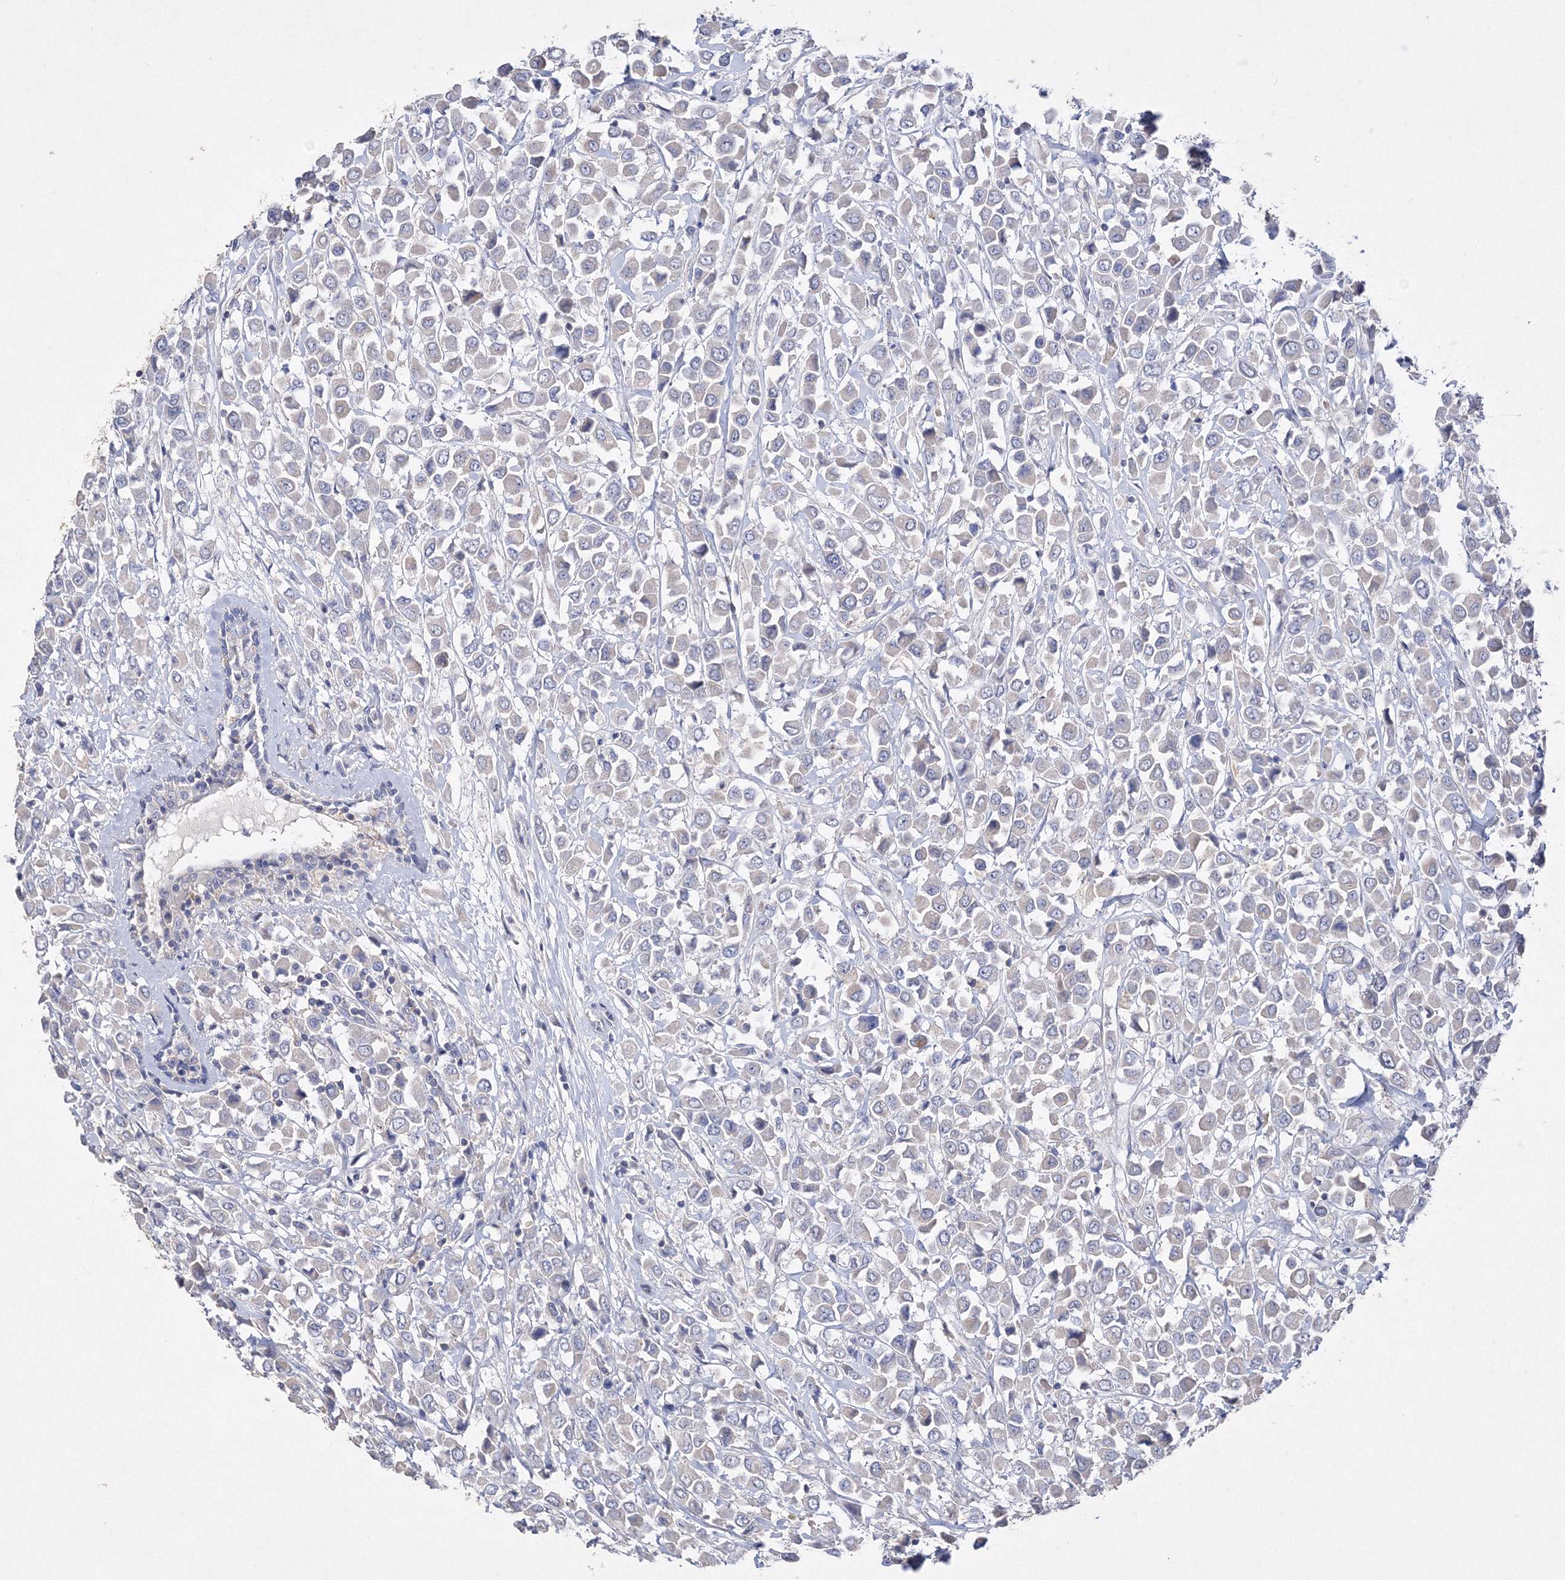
{"staining": {"intensity": "negative", "quantity": "none", "location": "none"}, "tissue": "breast cancer", "cell_type": "Tumor cells", "image_type": "cancer", "snomed": [{"axis": "morphology", "description": "Duct carcinoma"}, {"axis": "topography", "description": "Breast"}], "caption": "A micrograph of human invasive ductal carcinoma (breast) is negative for staining in tumor cells.", "gene": "GLS", "patient": {"sex": "female", "age": 61}}